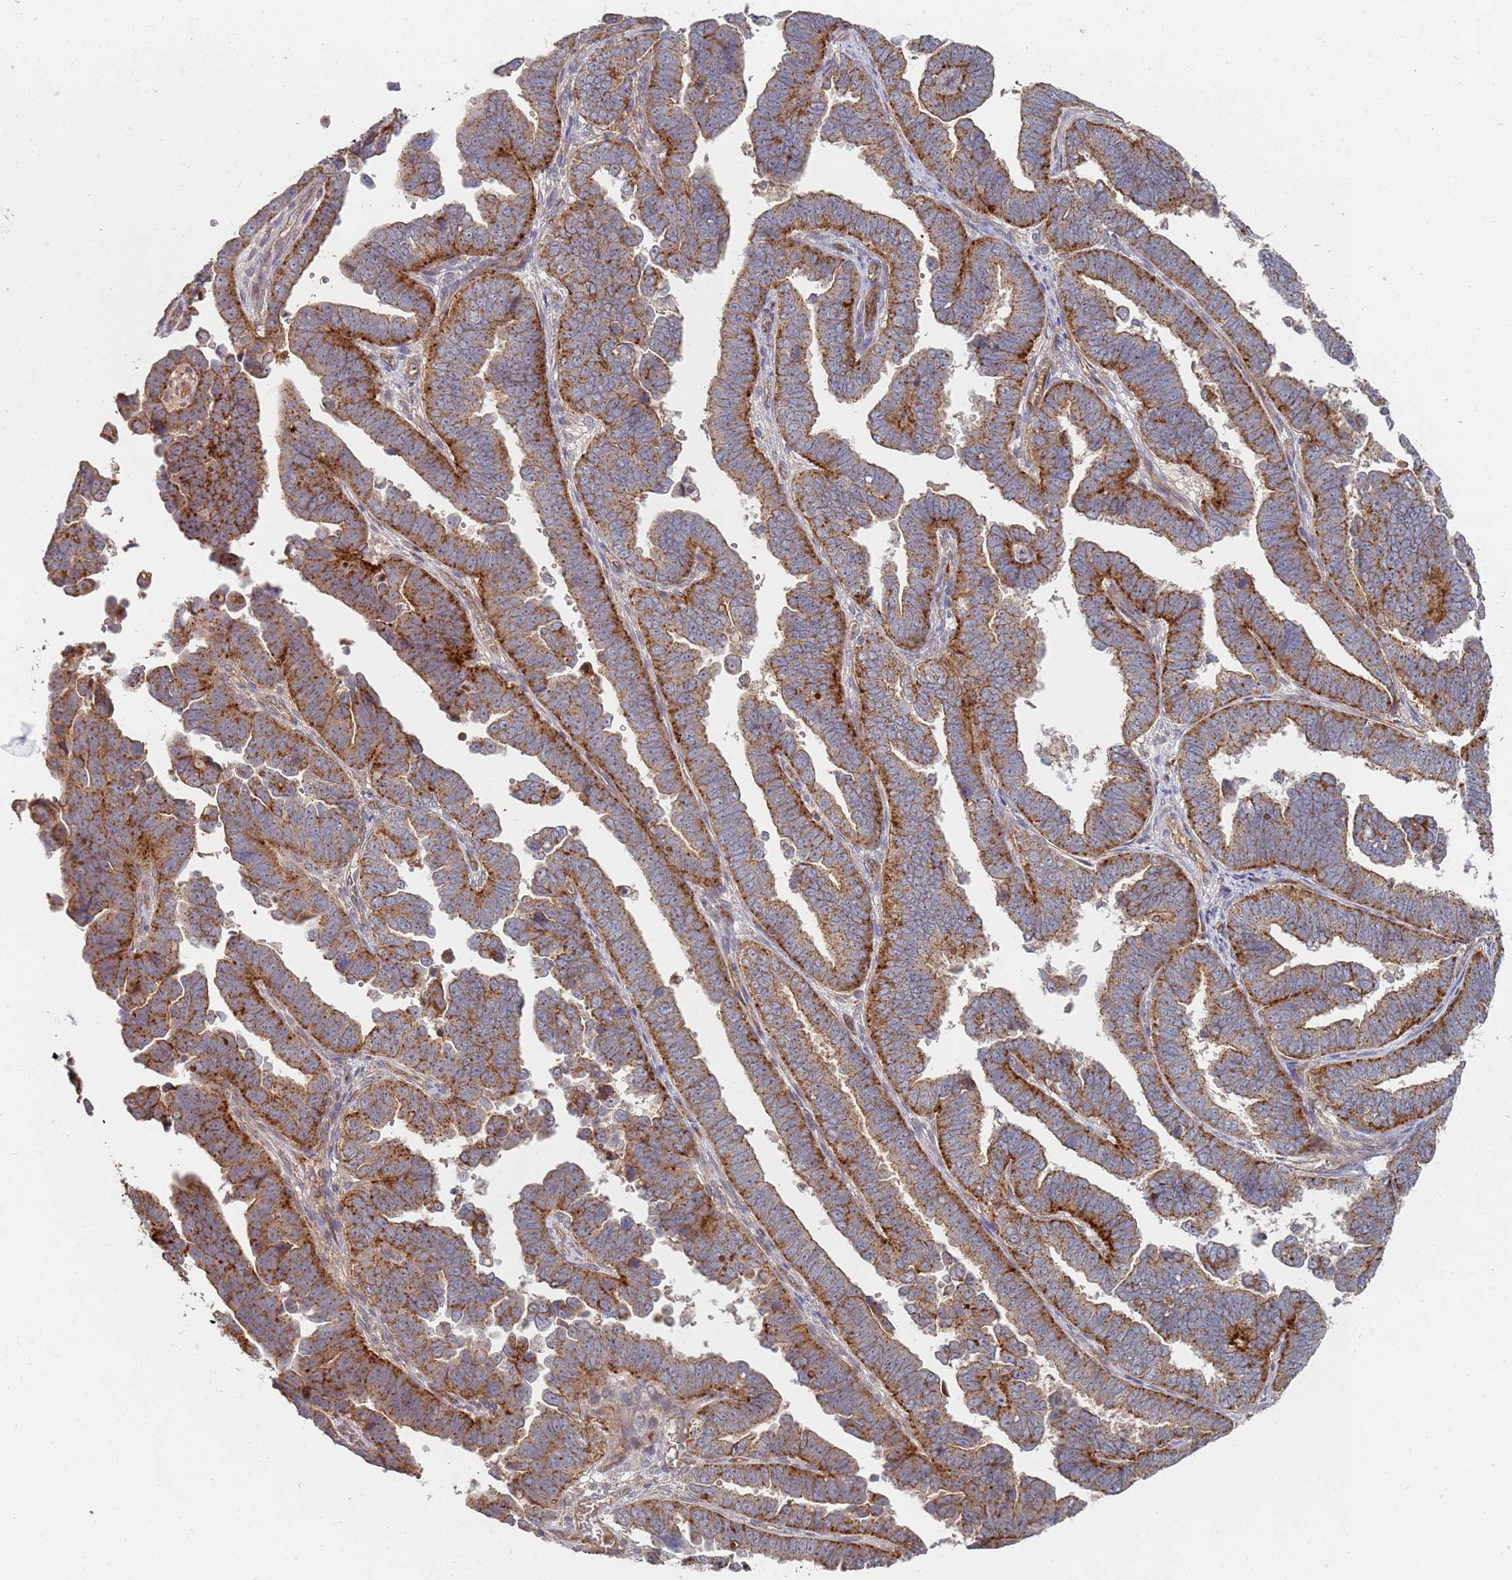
{"staining": {"intensity": "moderate", "quantity": ">75%", "location": "cytoplasmic/membranous"}, "tissue": "endometrial cancer", "cell_type": "Tumor cells", "image_type": "cancer", "snomed": [{"axis": "morphology", "description": "Adenocarcinoma, NOS"}, {"axis": "topography", "description": "Endometrium"}], "caption": "This micrograph reveals immunohistochemistry staining of human endometrial adenocarcinoma, with medium moderate cytoplasmic/membranous positivity in approximately >75% of tumor cells.", "gene": "ABCB6", "patient": {"sex": "female", "age": 75}}